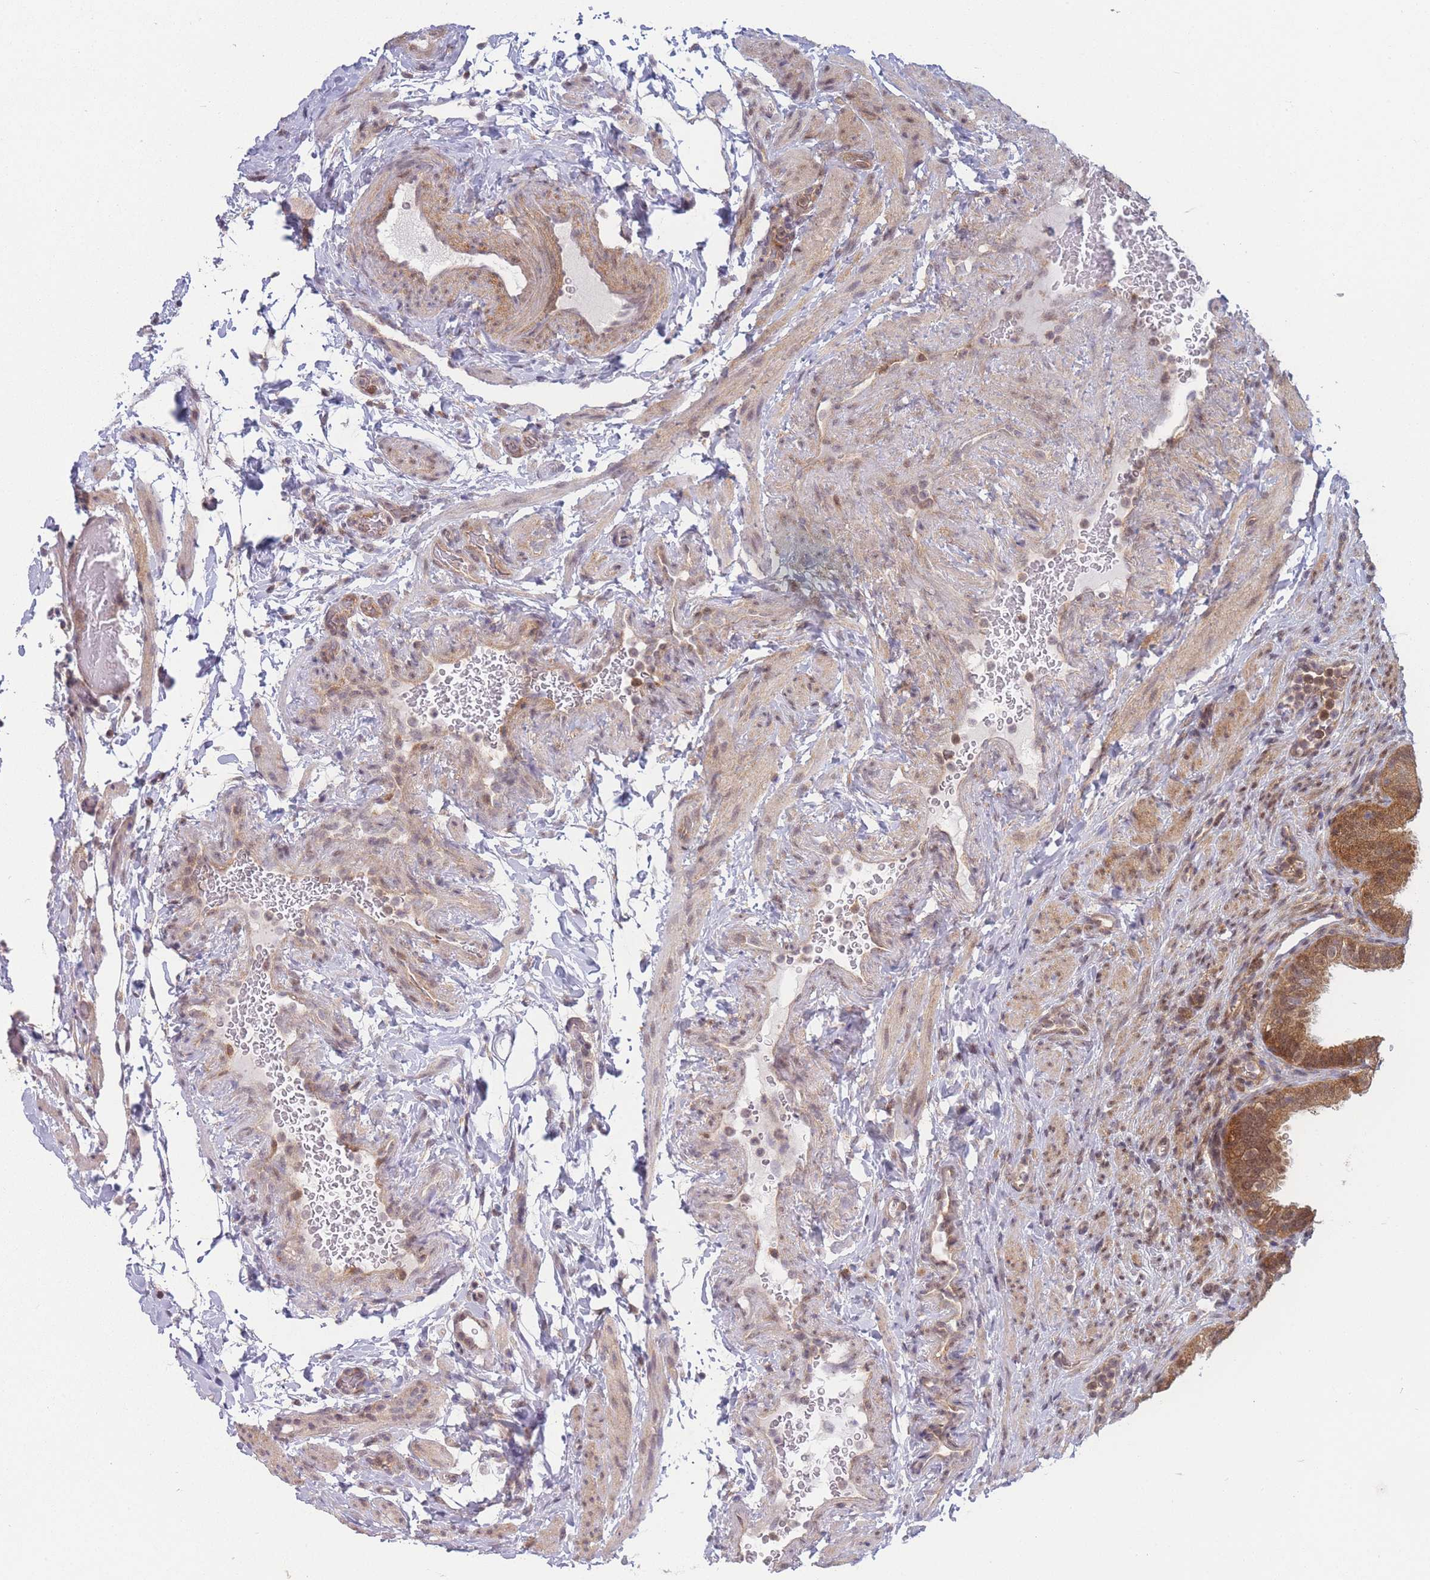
{"staining": {"intensity": "moderate", "quantity": ">75%", "location": "cytoplasmic/membranous,nuclear"}, "tissue": "fallopian tube", "cell_type": "Glandular cells", "image_type": "normal", "snomed": [{"axis": "morphology", "description": "Normal tissue, NOS"}, {"axis": "topography", "description": "Fallopian tube"}], "caption": "Immunohistochemical staining of unremarkable human fallopian tube shows moderate cytoplasmic/membranous,nuclear protein positivity in approximately >75% of glandular cells. (IHC, brightfield microscopy, high magnification).", "gene": "MRI1", "patient": {"sex": "female", "age": 41}}